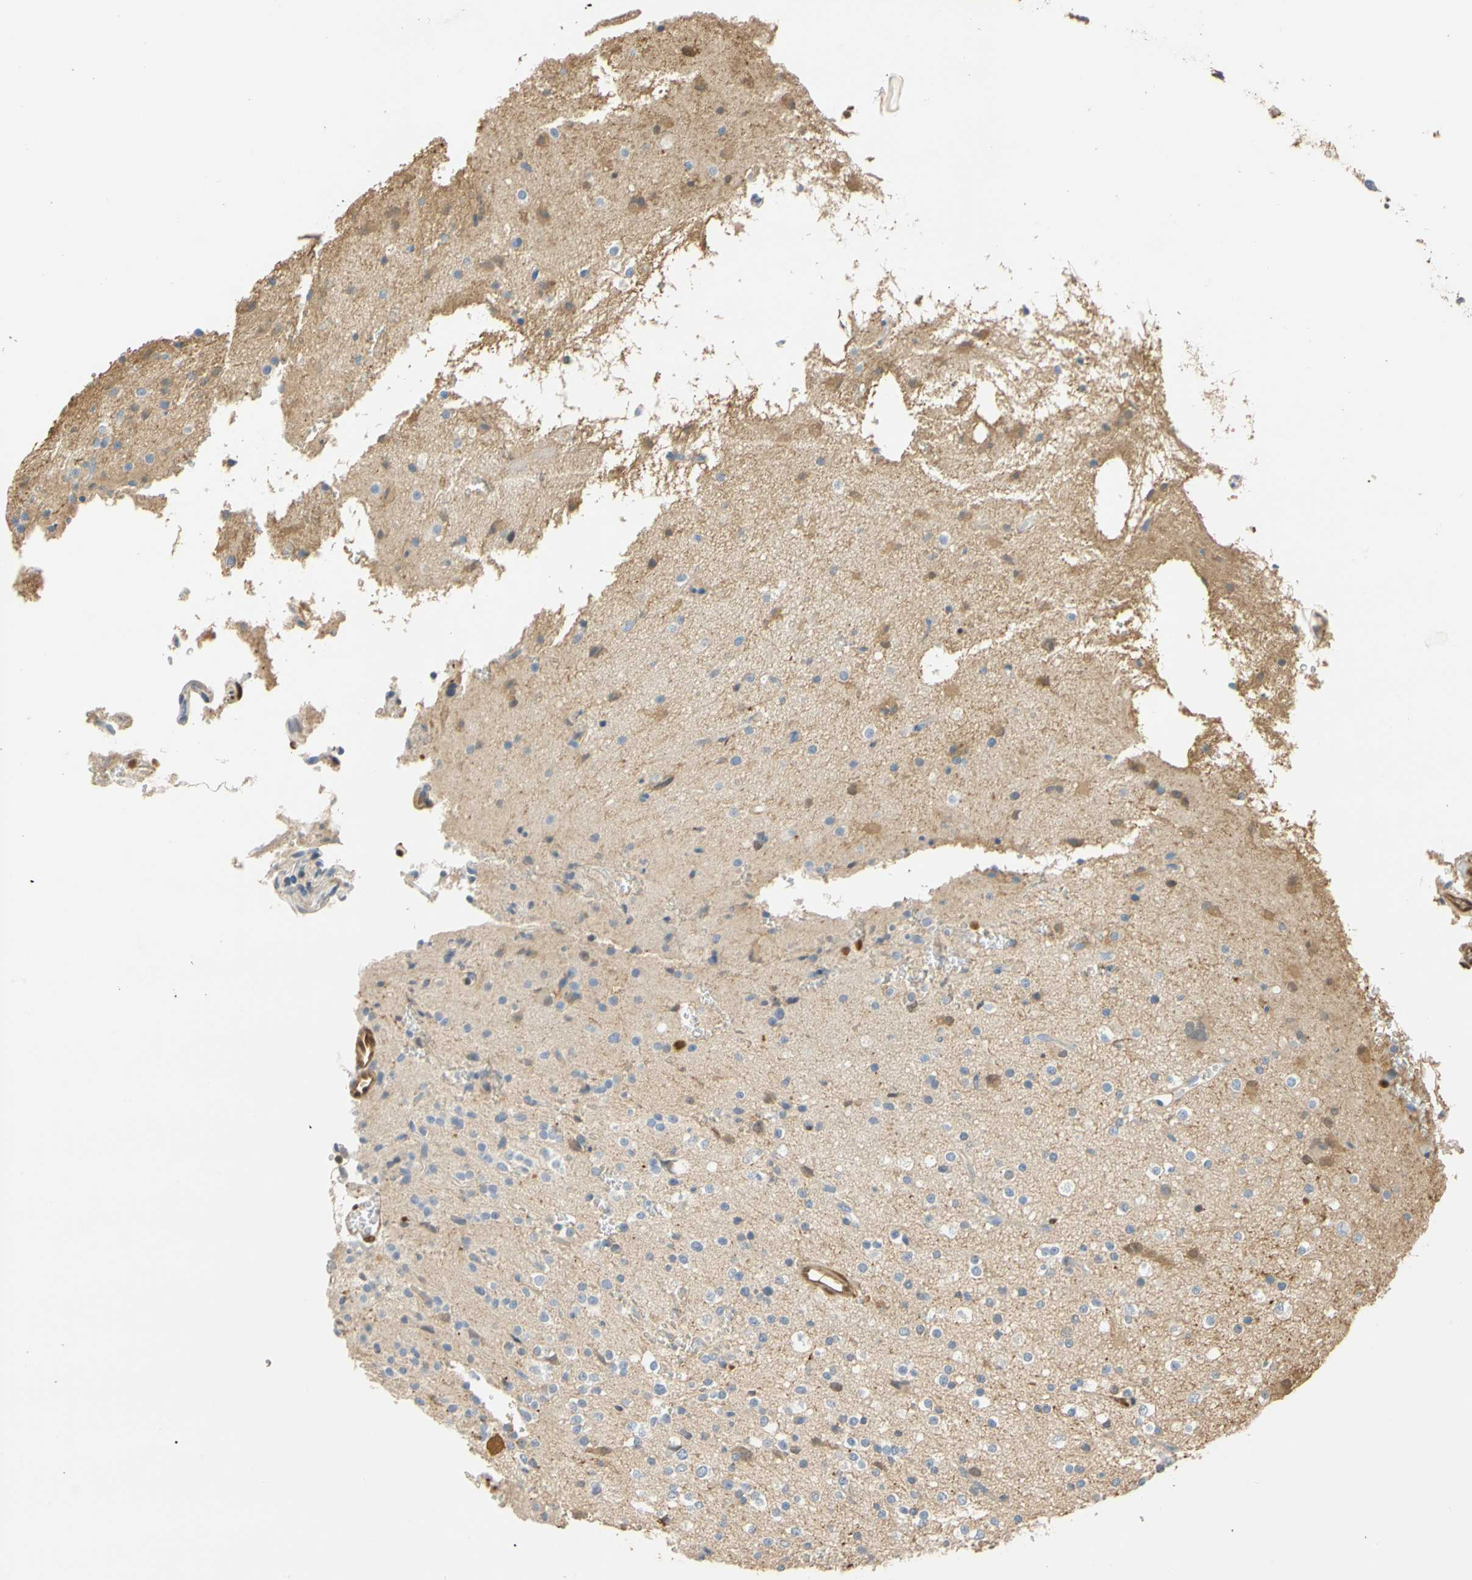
{"staining": {"intensity": "negative", "quantity": "none", "location": "none"}, "tissue": "glioma", "cell_type": "Tumor cells", "image_type": "cancer", "snomed": [{"axis": "morphology", "description": "Glioma, malignant, High grade"}, {"axis": "topography", "description": "Brain"}], "caption": "Tumor cells are negative for brown protein staining in glioma.", "gene": "S100A6", "patient": {"sex": "male", "age": 47}}